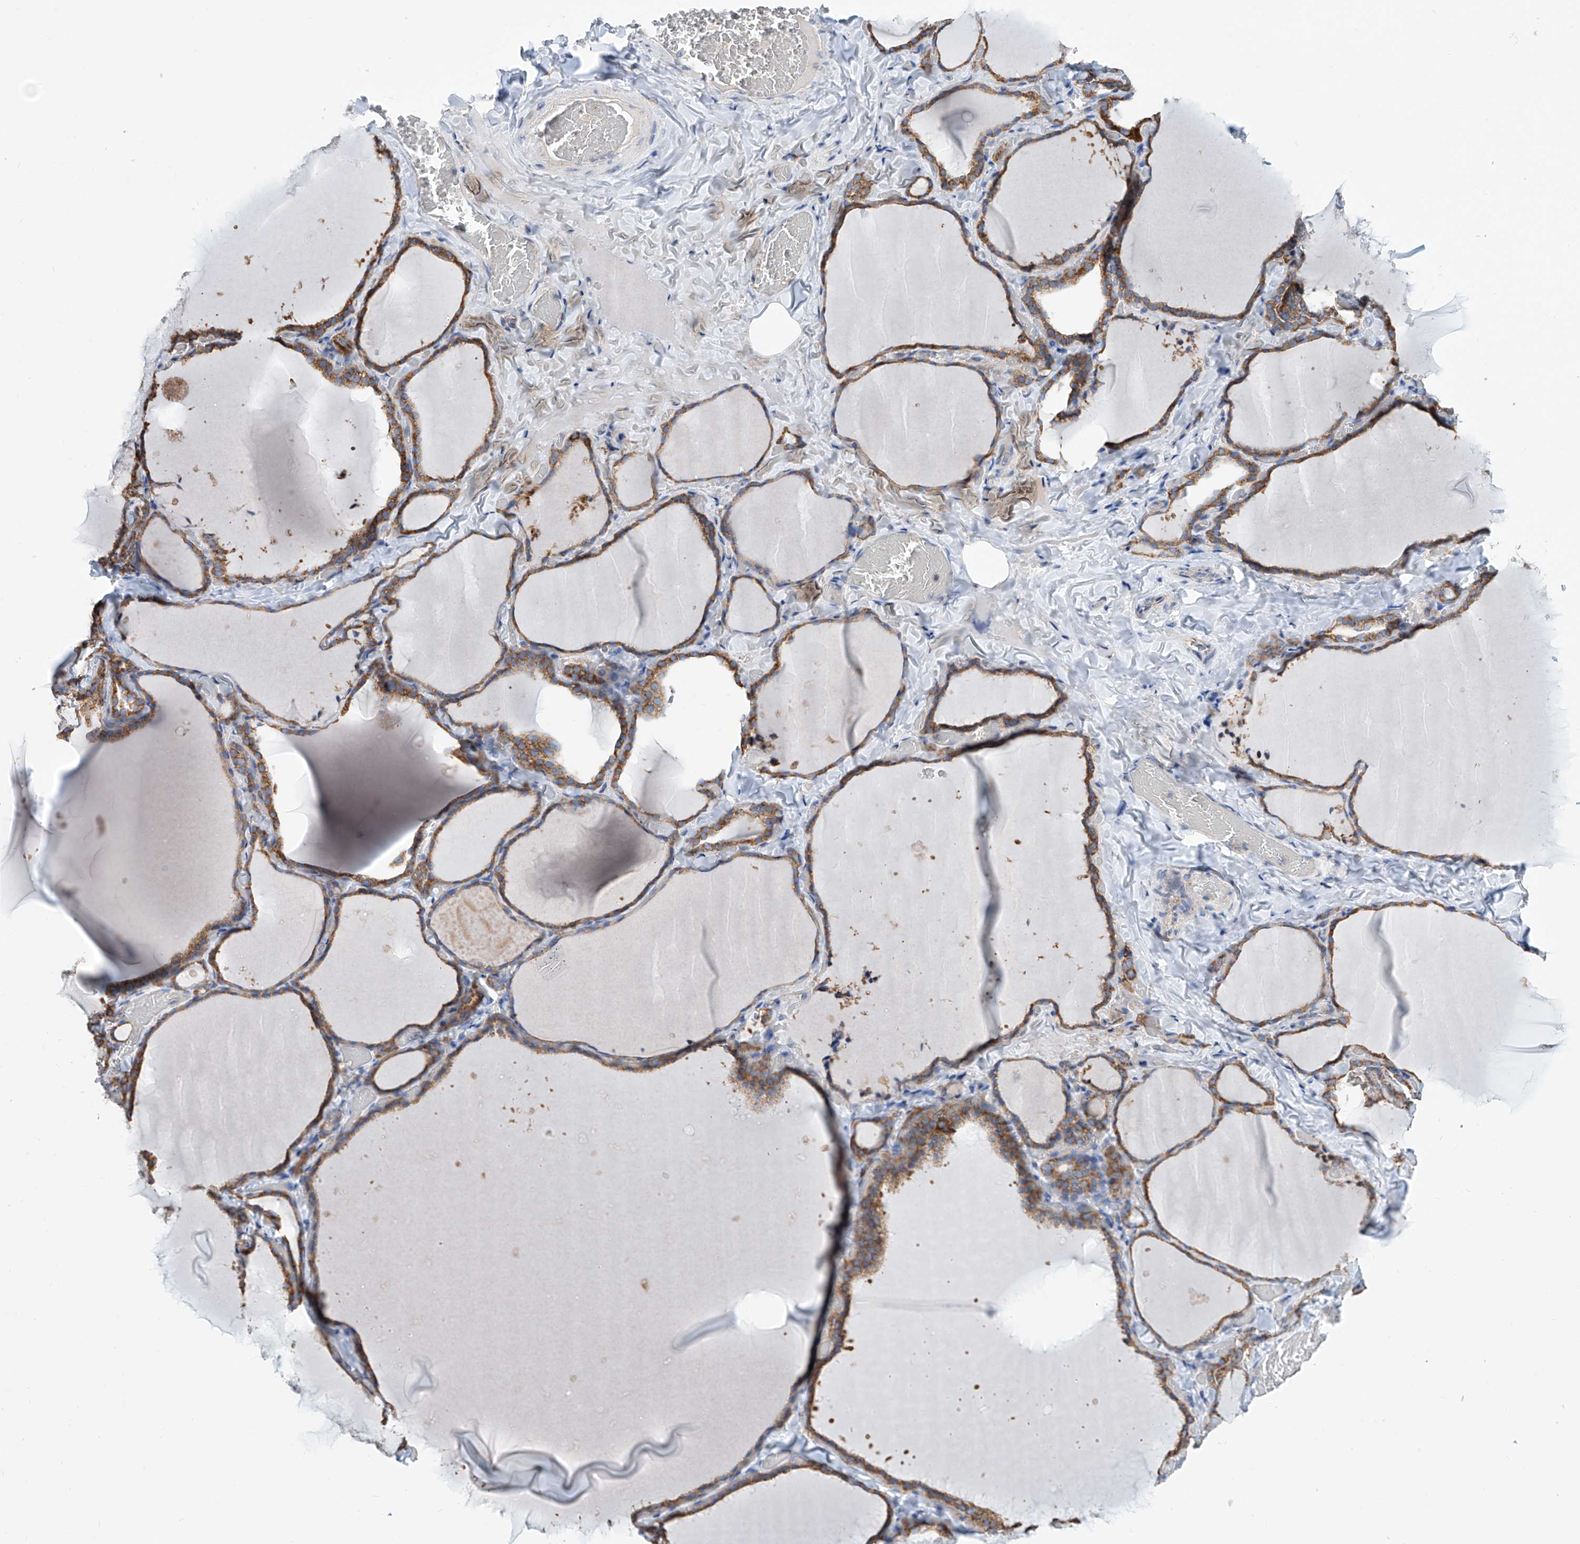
{"staining": {"intensity": "moderate", "quantity": ">75%", "location": "cytoplasmic/membranous"}, "tissue": "thyroid gland", "cell_type": "Glandular cells", "image_type": "normal", "snomed": [{"axis": "morphology", "description": "Normal tissue, NOS"}, {"axis": "topography", "description": "Thyroid gland"}], "caption": "Protein expression analysis of normal human thyroid gland reveals moderate cytoplasmic/membranous staining in about >75% of glandular cells.", "gene": "MAD2L1", "patient": {"sex": "female", "age": 22}}